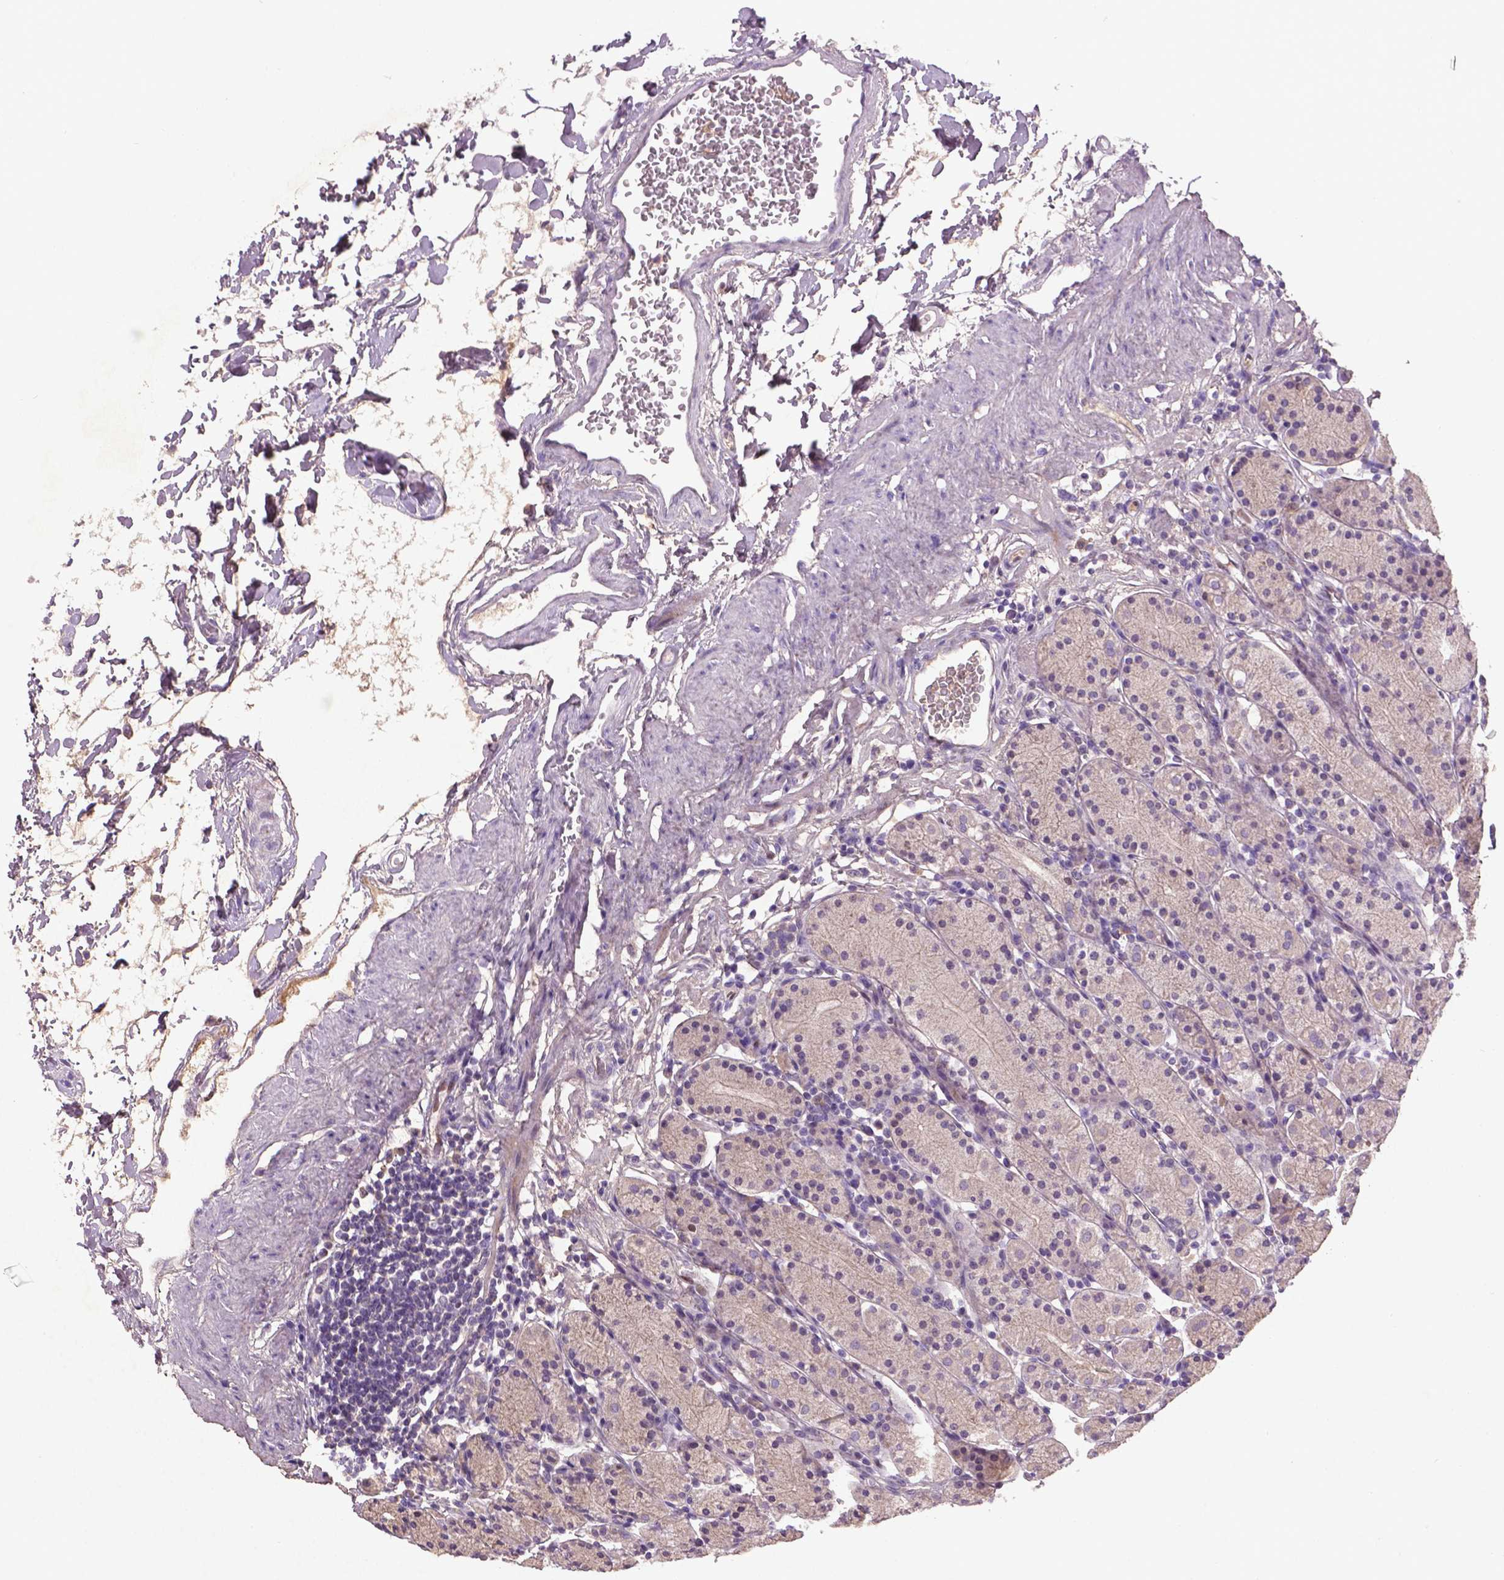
{"staining": {"intensity": "negative", "quantity": "none", "location": "none"}, "tissue": "stomach", "cell_type": "Glandular cells", "image_type": "normal", "snomed": [{"axis": "morphology", "description": "Normal tissue, NOS"}, {"axis": "topography", "description": "Stomach, upper"}, {"axis": "topography", "description": "Stomach"}], "caption": "Glandular cells show no significant expression in benign stomach. (DAB (3,3'-diaminobenzidine) immunohistochemistry (IHC) visualized using brightfield microscopy, high magnification).", "gene": "SOX17", "patient": {"sex": "male", "age": 62}}